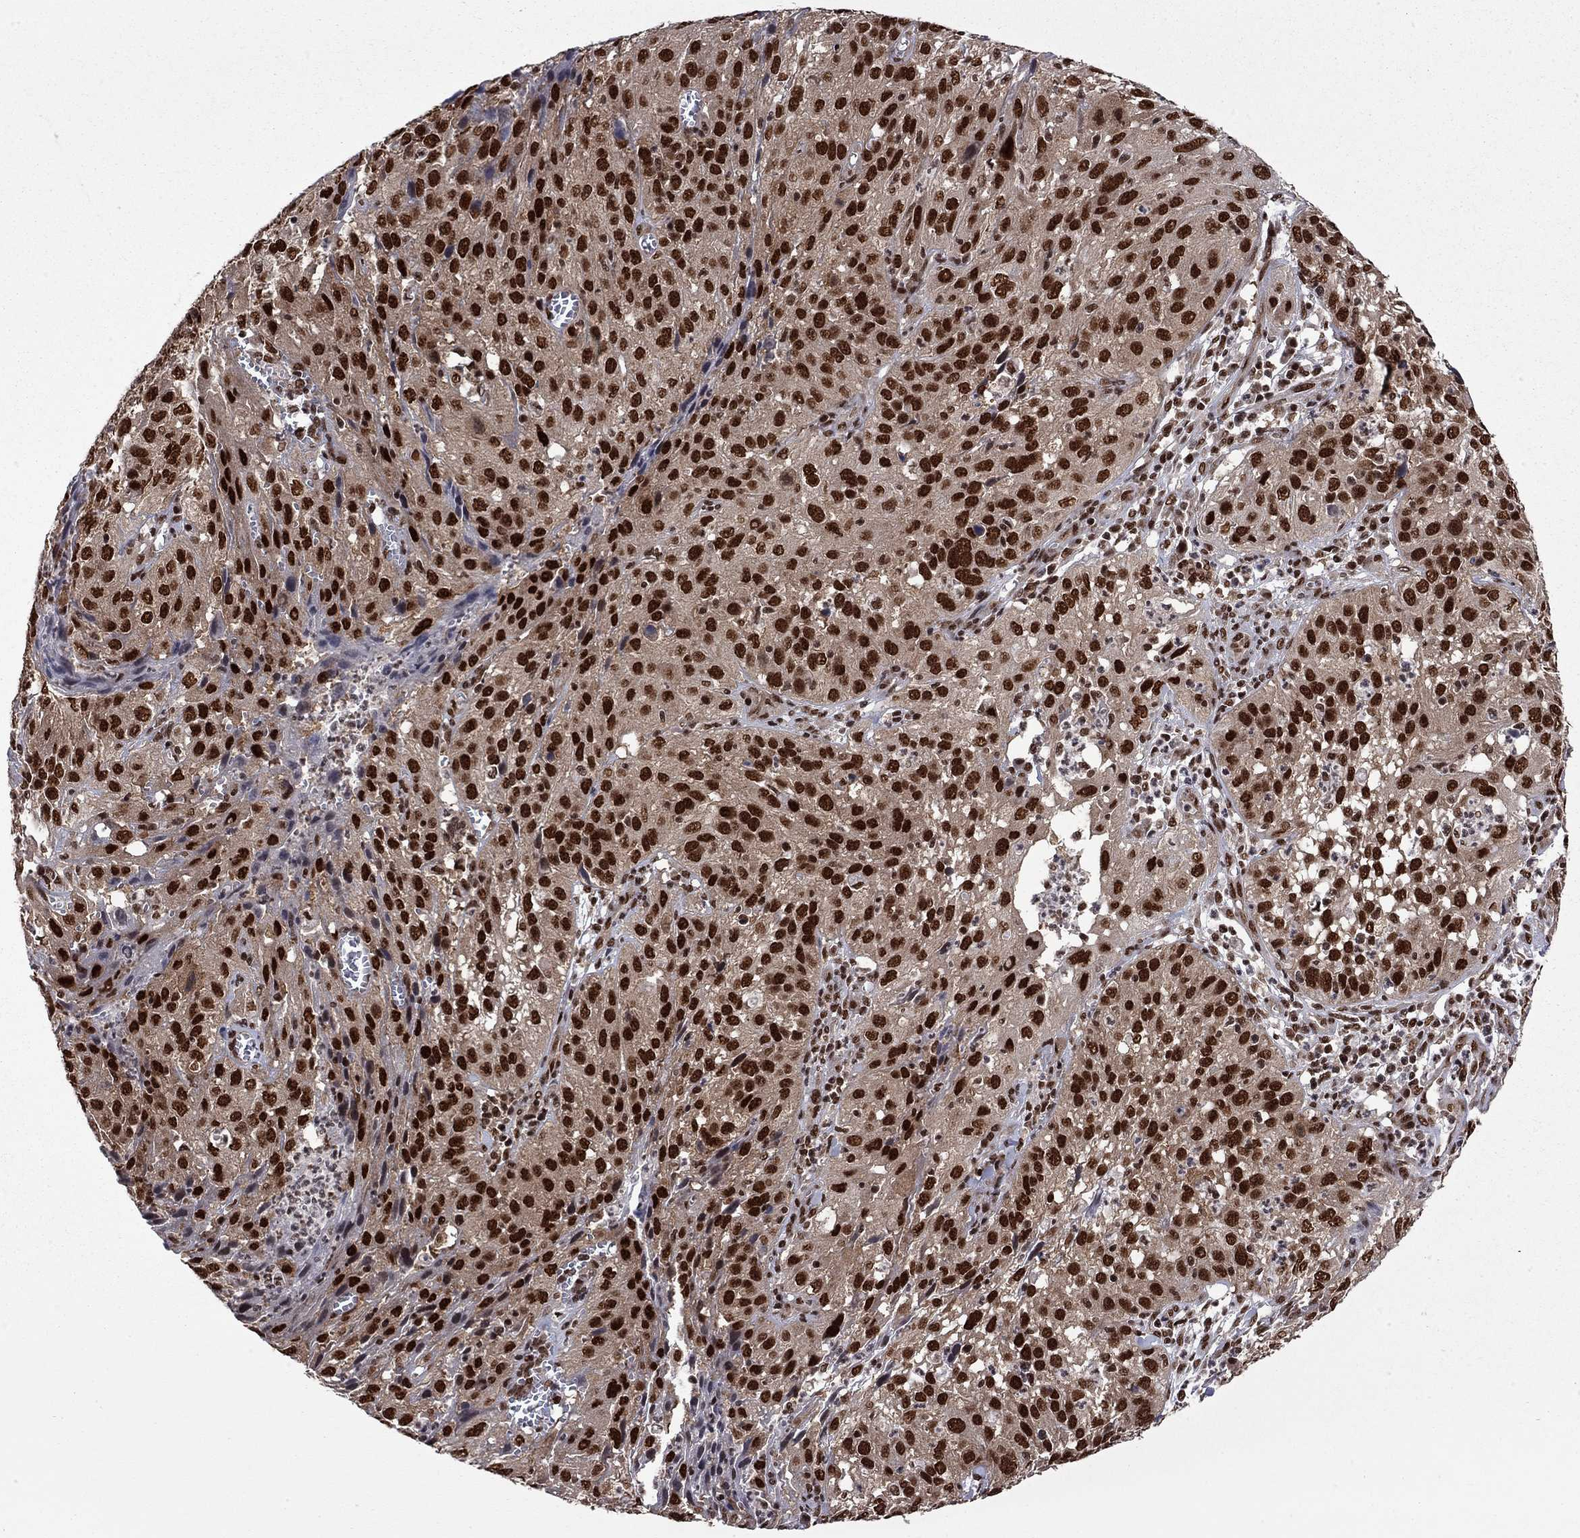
{"staining": {"intensity": "strong", "quantity": ">75%", "location": "nuclear"}, "tissue": "cervical cancer", "cell_type": "Tumor cells", "image_type": "cancer", "snomed": [{"axis": "morphology", "description": "Squamous cell carcinoma, NOS"}, {"axis": "topography", "description": "Cervix"}], "caption": "Cervical cancer stained for a protein exhibits strong nuclear positivity in tumor cells. (DAB (3,3'-diaminobenzidine) = brown stain, brightfield microscopy at high magnification).", "gene": "MED25", "patient": {"sex": "female", "age": 32}}